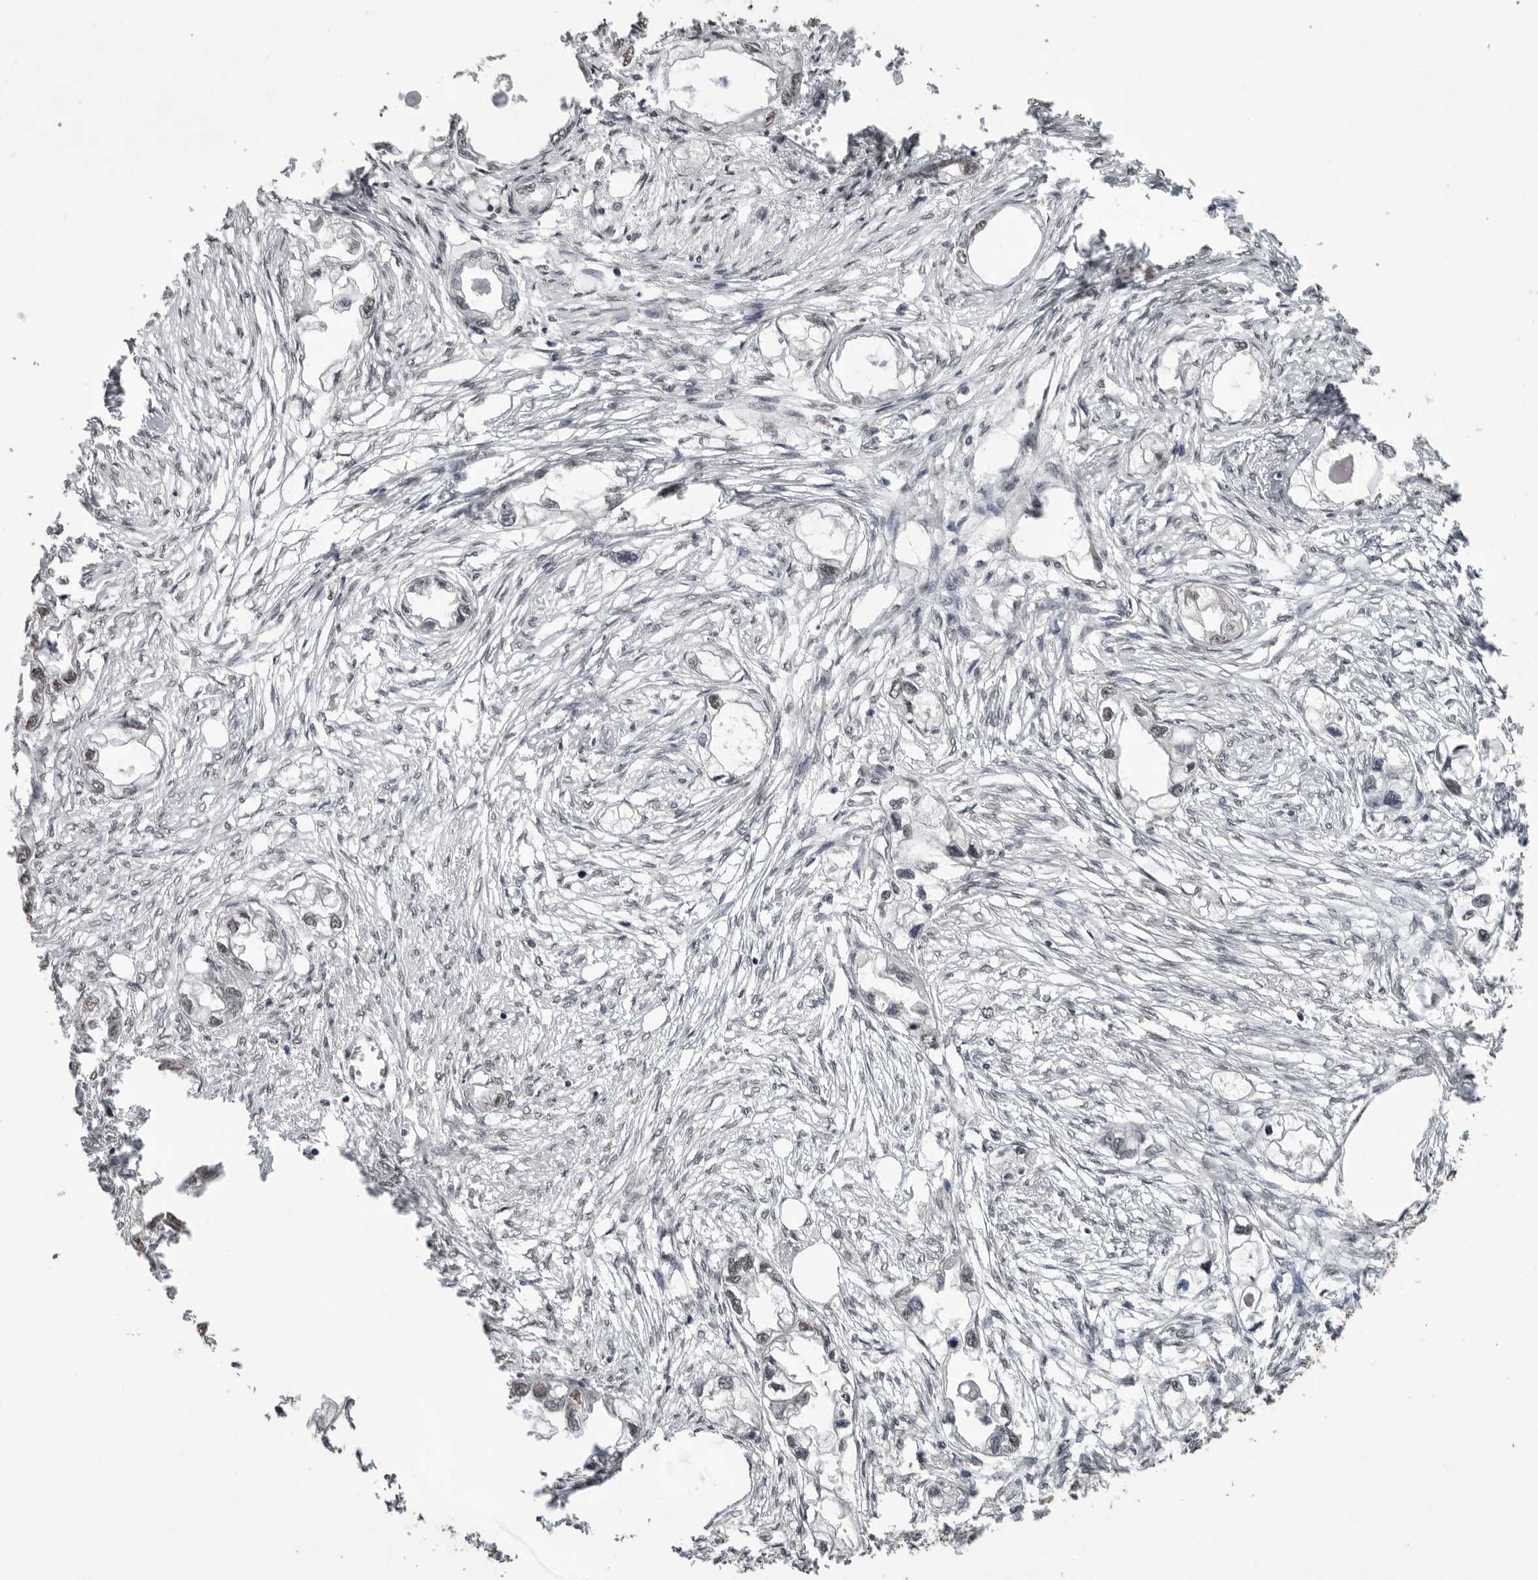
{"staining": {"intensity": "negative", "quantity": "none", "location": "none"}, "tissue": "endometrial cancer", "cell_type": "Tumor cells", "image_type": "cancer", "snomed": [{"axis": "morphology", "description": "Adenocarcinoma, NOS"}, {"axis": "morphology", "description": "Adenocarcinoma, metastatic, NOS"}, {"axis": "topography", "description": "Adipose tissue"}, {"axis": "topography", "description": "Endometrium"}], "caption": "A high-resolution image shows immunohistochemistry (IHC) staining of endometrial metastatic adenocarcinoma, which shows no significant staining in tumor cells.", "gene": "PPP1R10", "patient": {"sex": "female", "age": 67}}